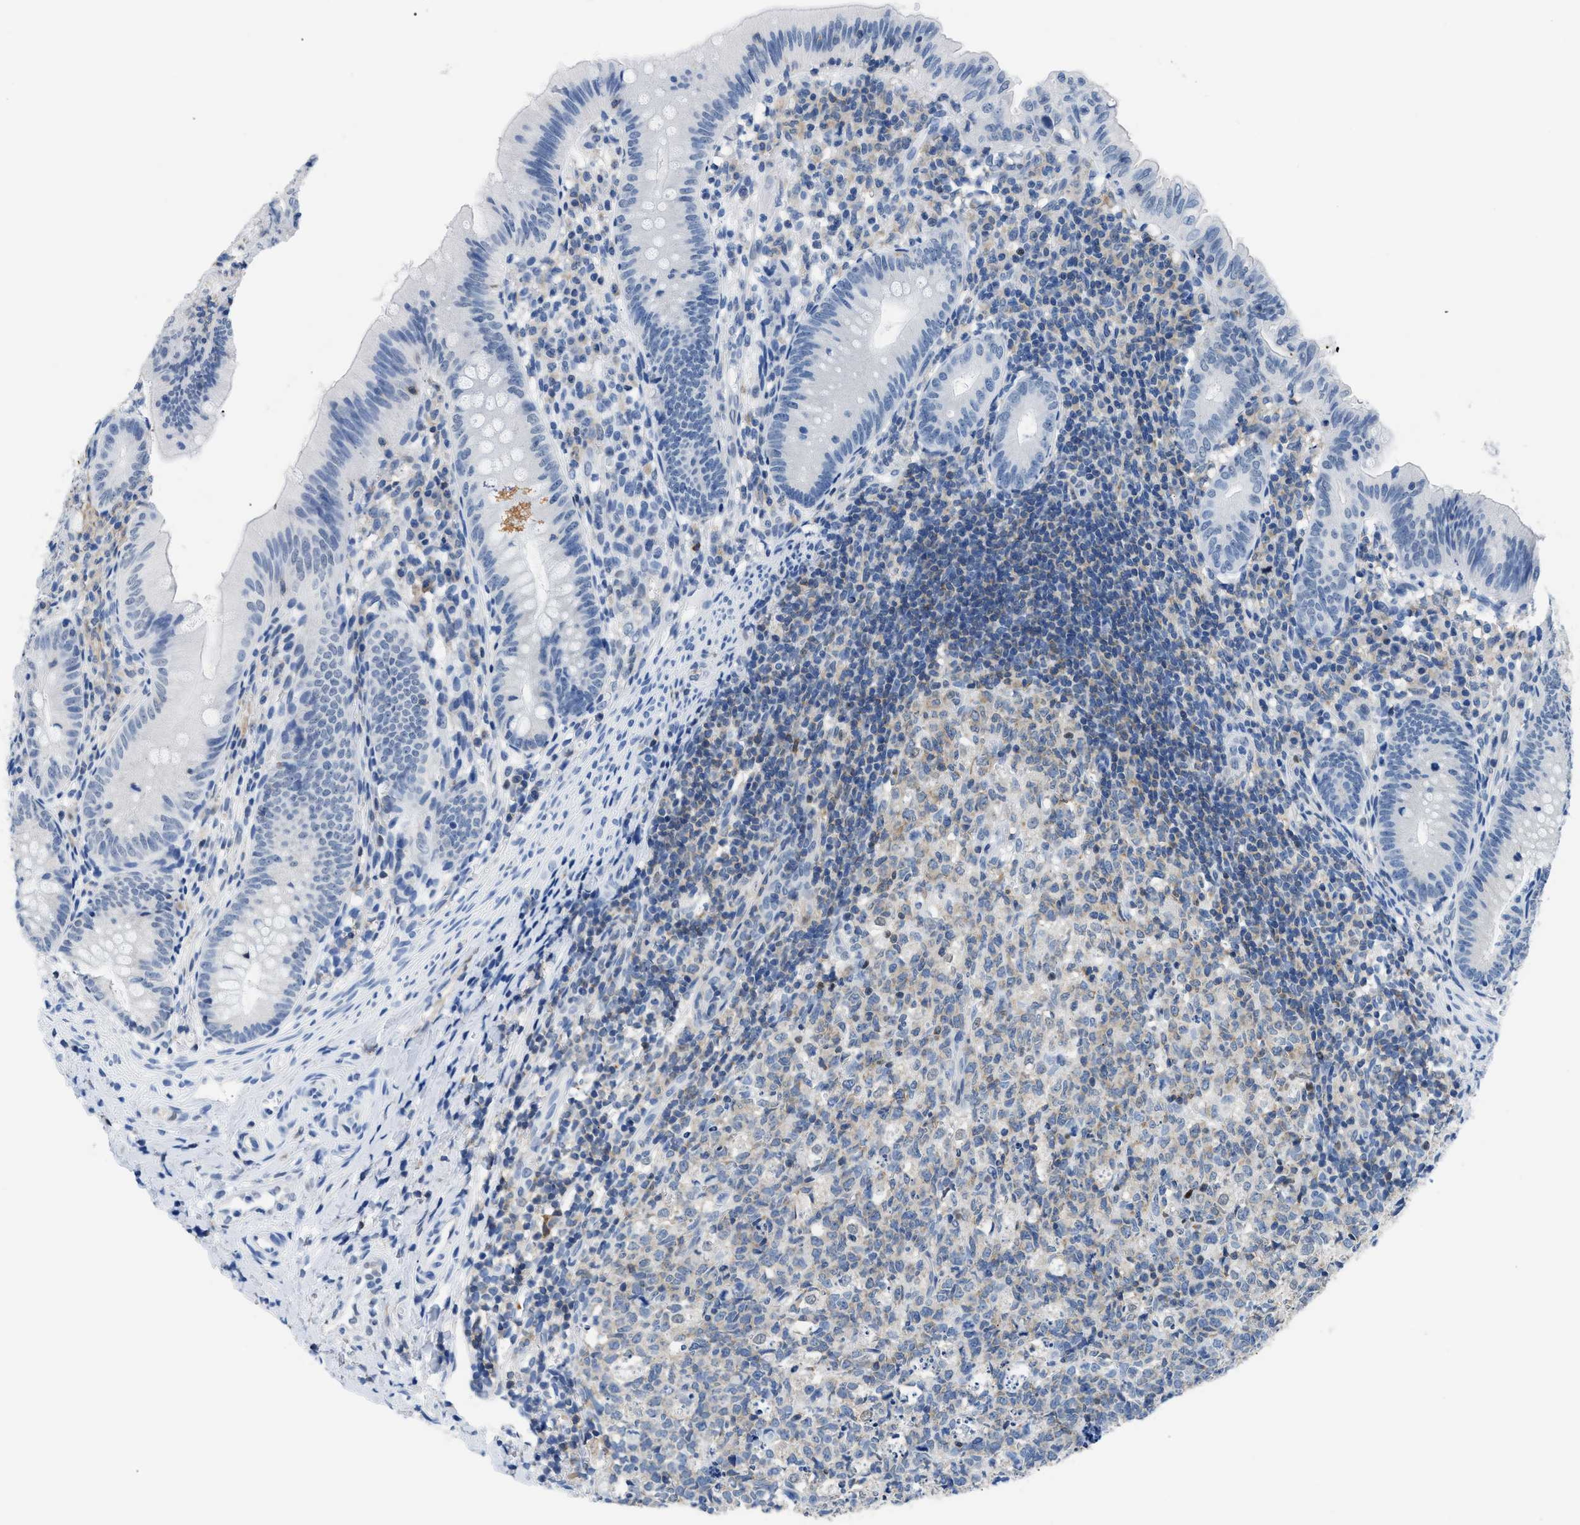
{"staining": {"intensity": "negative", "quantity": "none", "location": "none"}, "tissue": "appendix", "cell_type": "Glandular cells", "image_type": "normal", "snomed": [{"axis": "morphology", "description": "Normal tissue, NOS"}, {"axis": "topography", "description": "Appendix"}], "caption": "DAB (3,3'-diaminobenzidine) immunohistochemical staining of benign appendix reveals no significant staining in glandular cells. (DAB IHC visualized using brightfield microscopy, high magnification).", "gene": "NFATC2", "patient": {"sex": "male", "age": 1}}